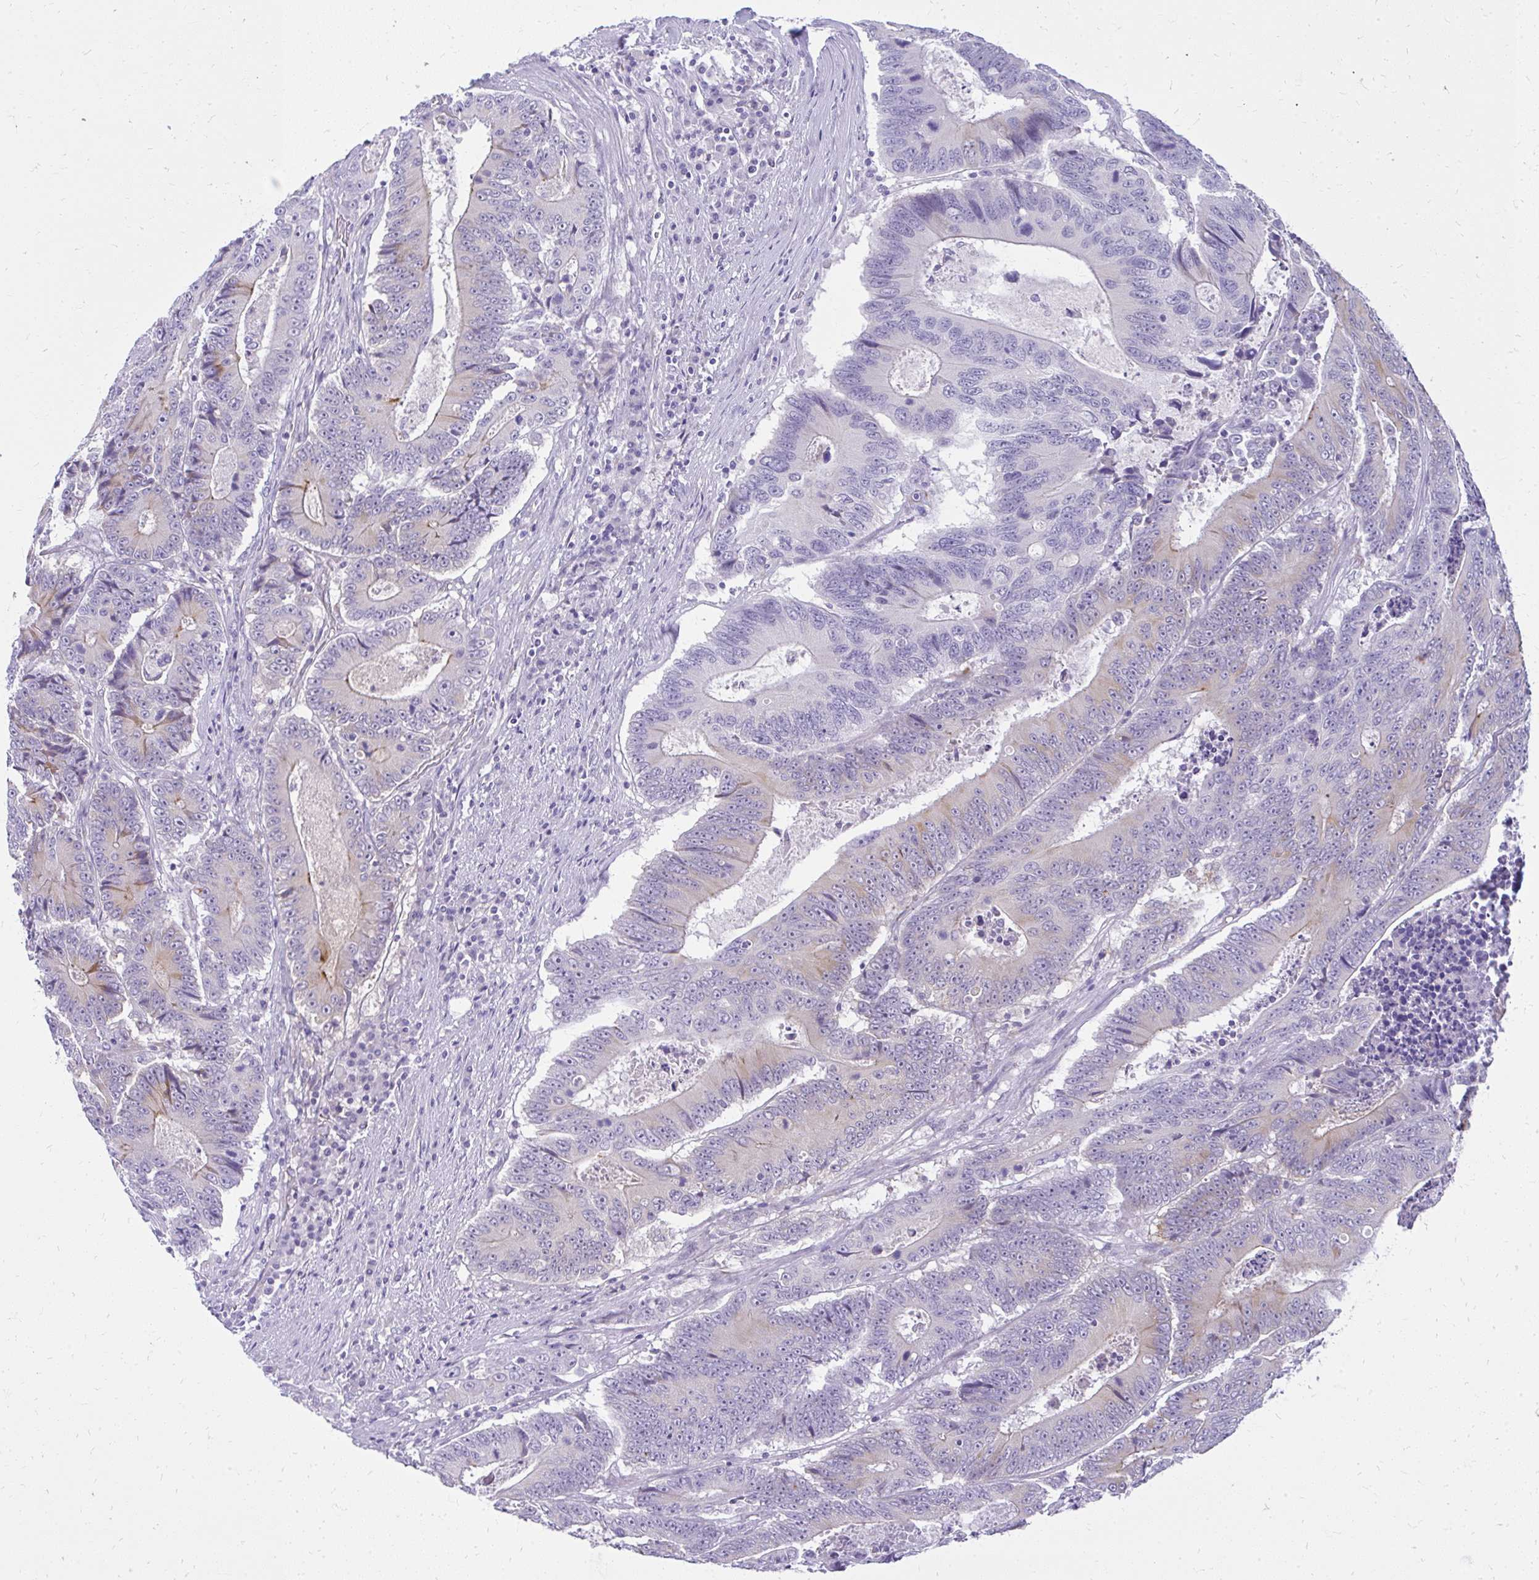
{"staining": {"intensity": "weak", "quantity": "<25%", "location": "cytoplasmic/membranous"}, "tissue": "colorectal cancer", "cell_type": "Tumor cells", "image_type": "cancer", "snomed": [{"axis": "morphology", "description": "Adenocarcinoma, NOS"}, {"axis": "topography", "description": "Colon"}], "caption": "DAB (3,3'-diaminobenzidine) immunohistochemical staining of human colorectal adenocarcinoma reveals no significant staining in tumor cells.", "gene": "PRAP1", "patient": {"sex": "male", "age": 83}}